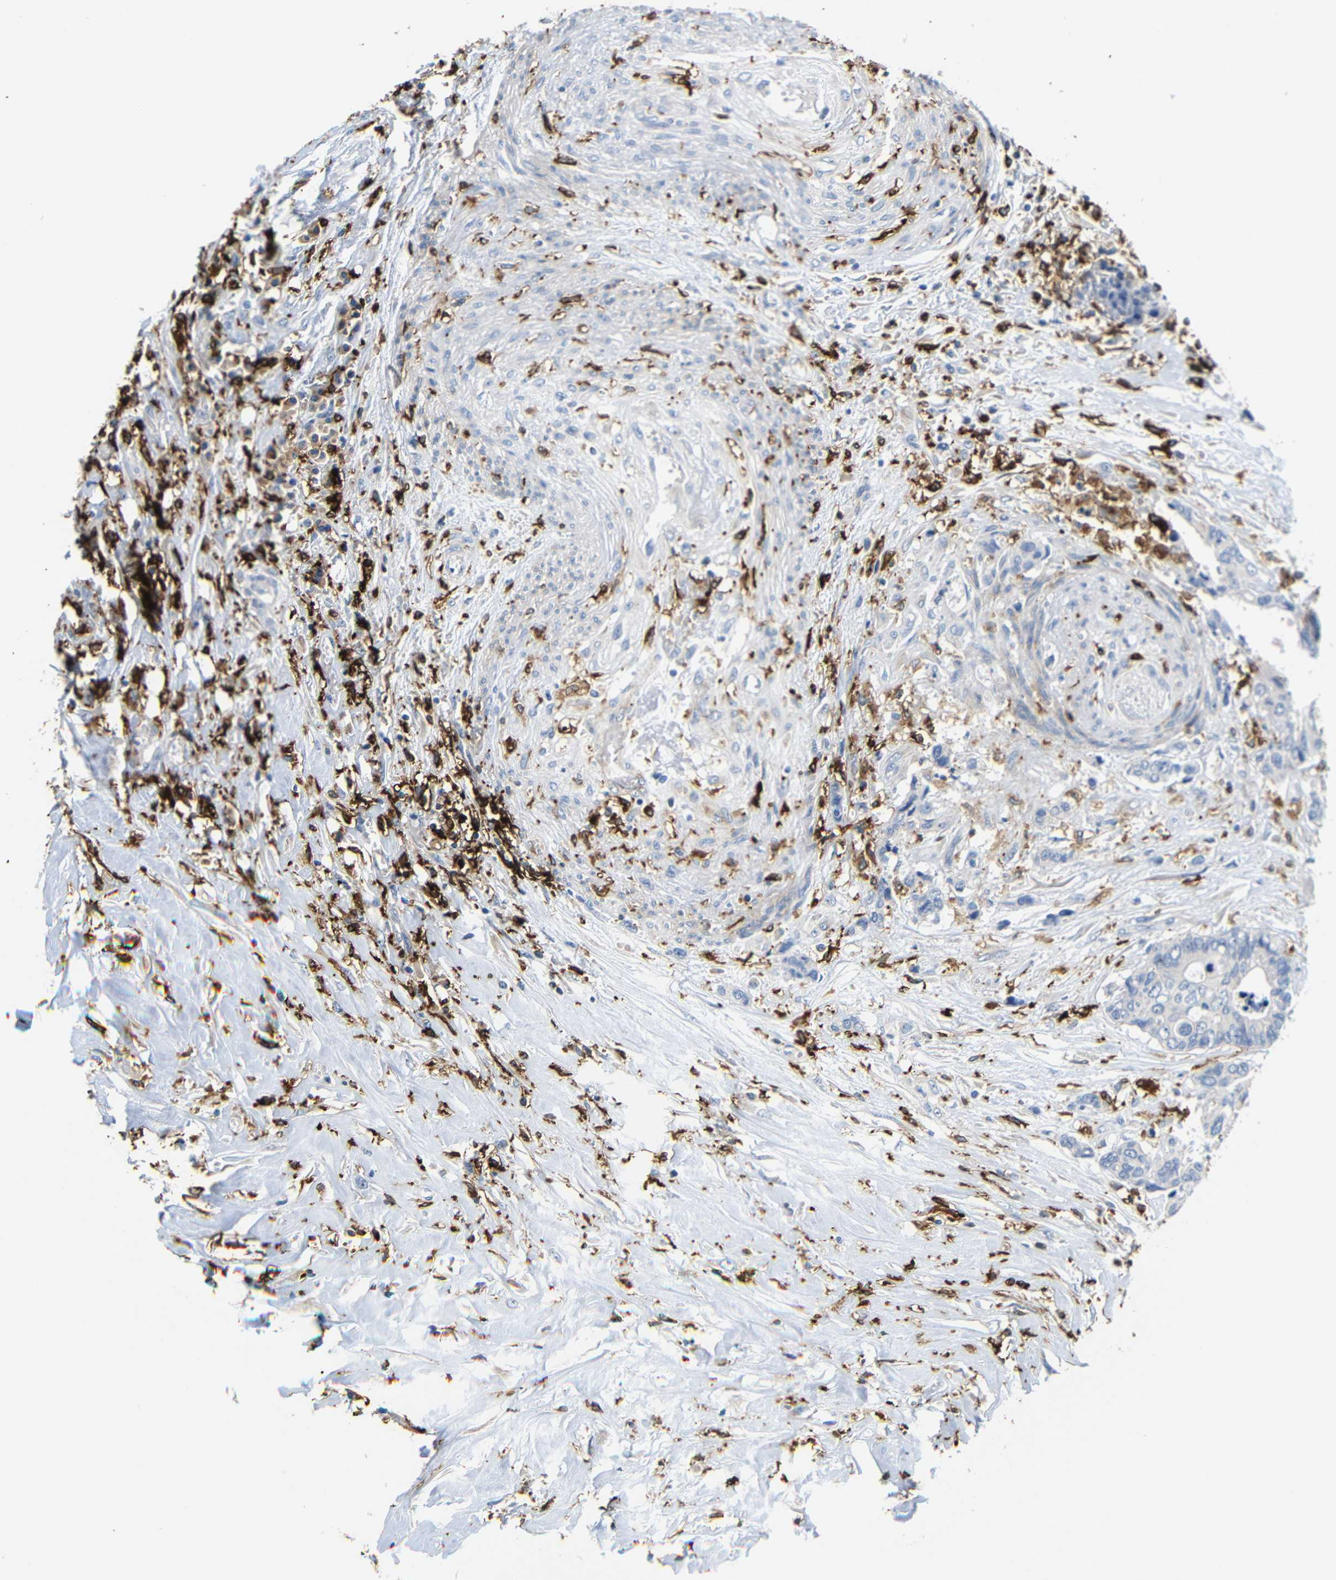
{"staining": {"intensity": "negative", "quantity": "none", "location": "none"}, "tissue": "colorectal cancer", "cell_type": "Tumor cells", "image_type": "cancer", "snomed": [{"axis": "morphology", "description": "Adenocarcinoma, NOS"}, {"axis": "topography", "description": "Rectum"}], "caption": "A histopathology image of colorectal cancer (adenocarcinoma) stained for a protein displays no brown staining in tumor cells.", "gene": "HLA-DQB1", "patient": {"sex": "male", "age": 55}}